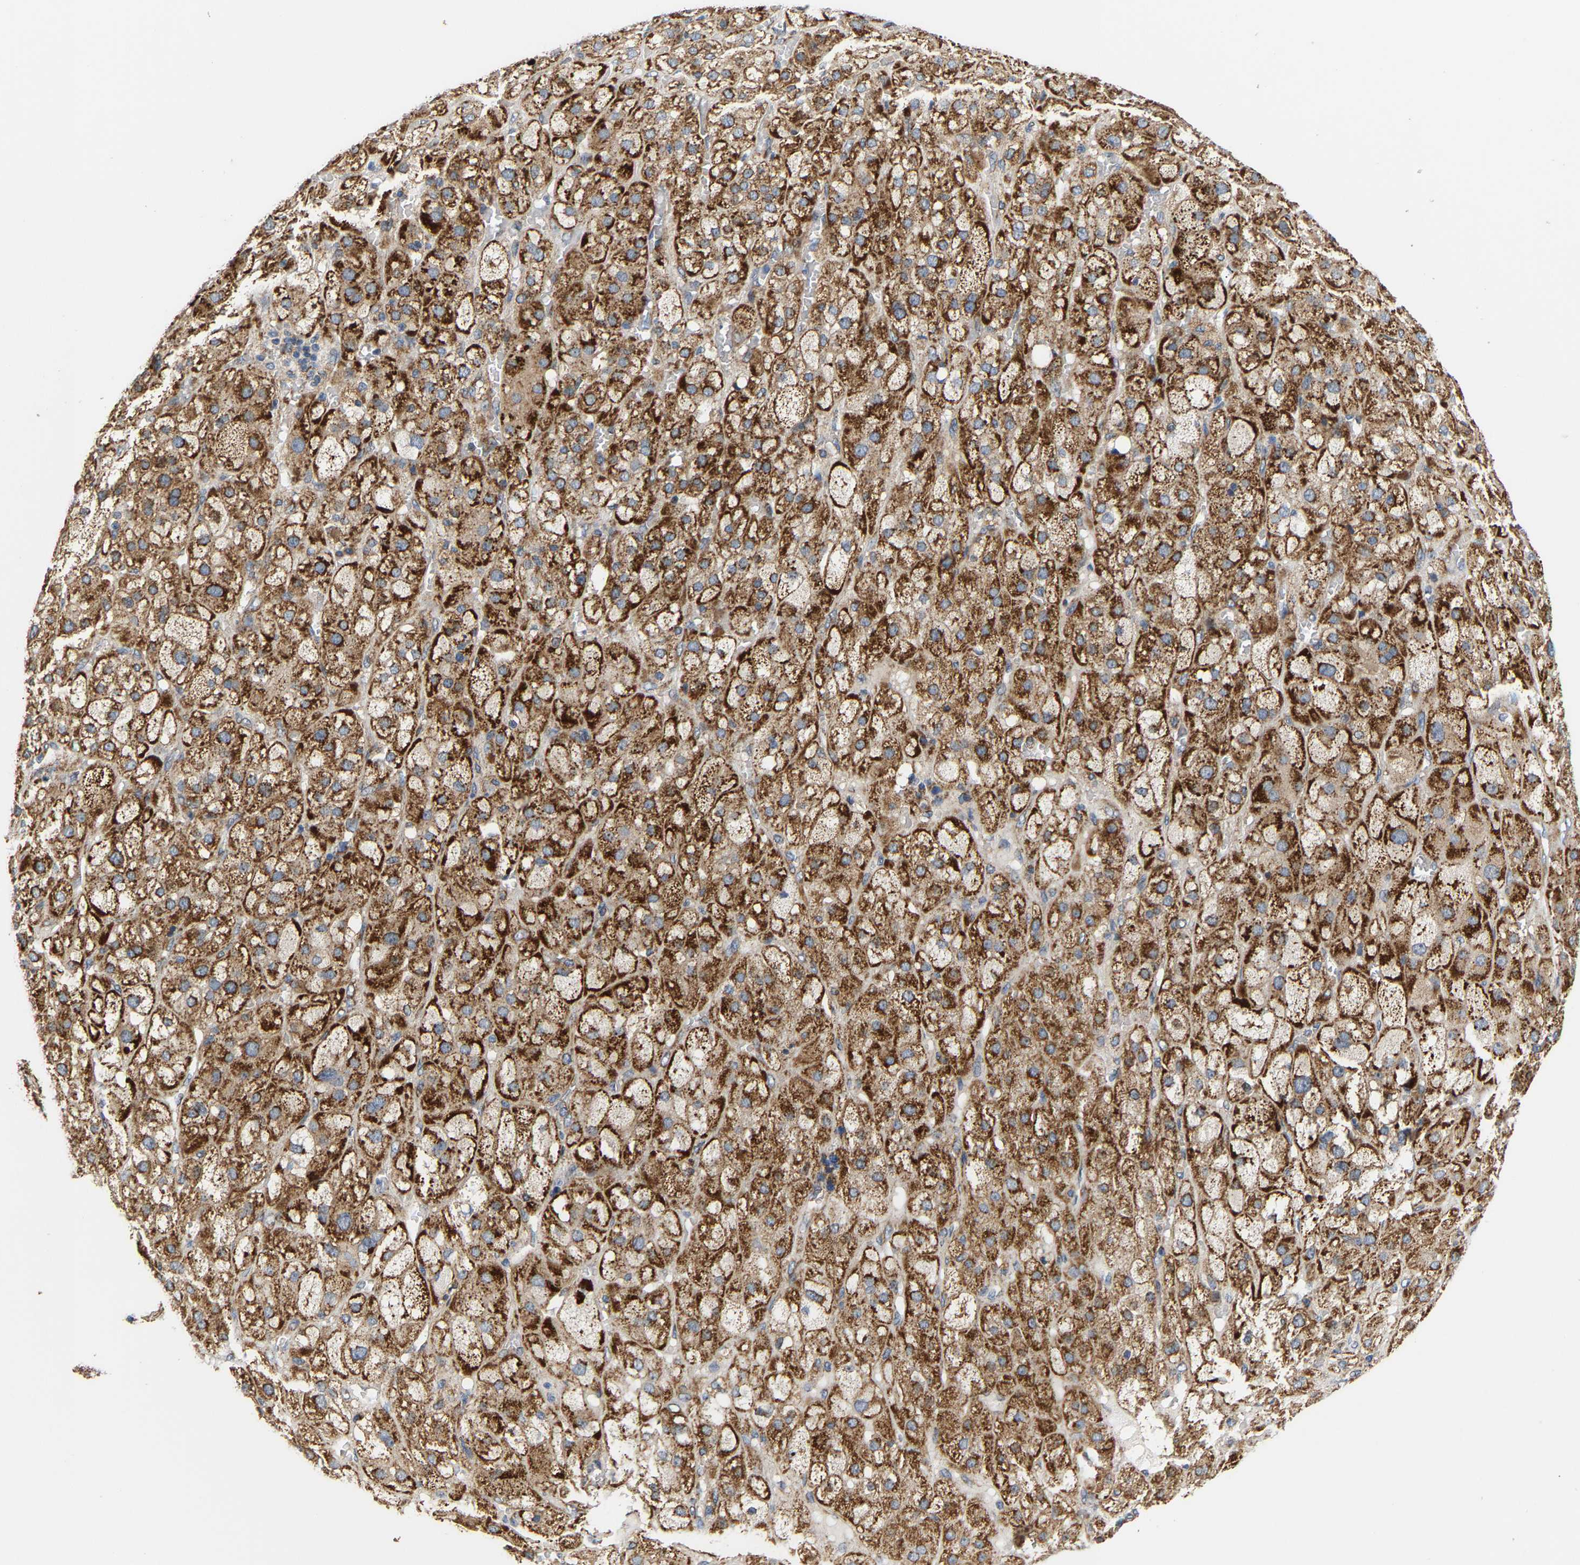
{"staining": {"intensity": "strong", "quantity": ">75%", "location": "cytoplasmic/membranous"}, "tissue": "adrenal gland", "cell_type": "Glandular cells", "image_type": "normal", "snomed": [{"axis": "morphology", "description": "Normal tissue, NOS"}, {"axis": "topography", "description": "Adrenal gland"}], "caption": "A high amount of strong cytoplasmic/membranous positivity is appreciated in approximately >75% of glandular cells in benign adrenal gland. The staining was performed using DAB, with brown indicating positive protein expression. Nuclei are stained blue with hematoxylin.", "gene": "TMEM168", "patient": {"sex": "female", "age": 47}}